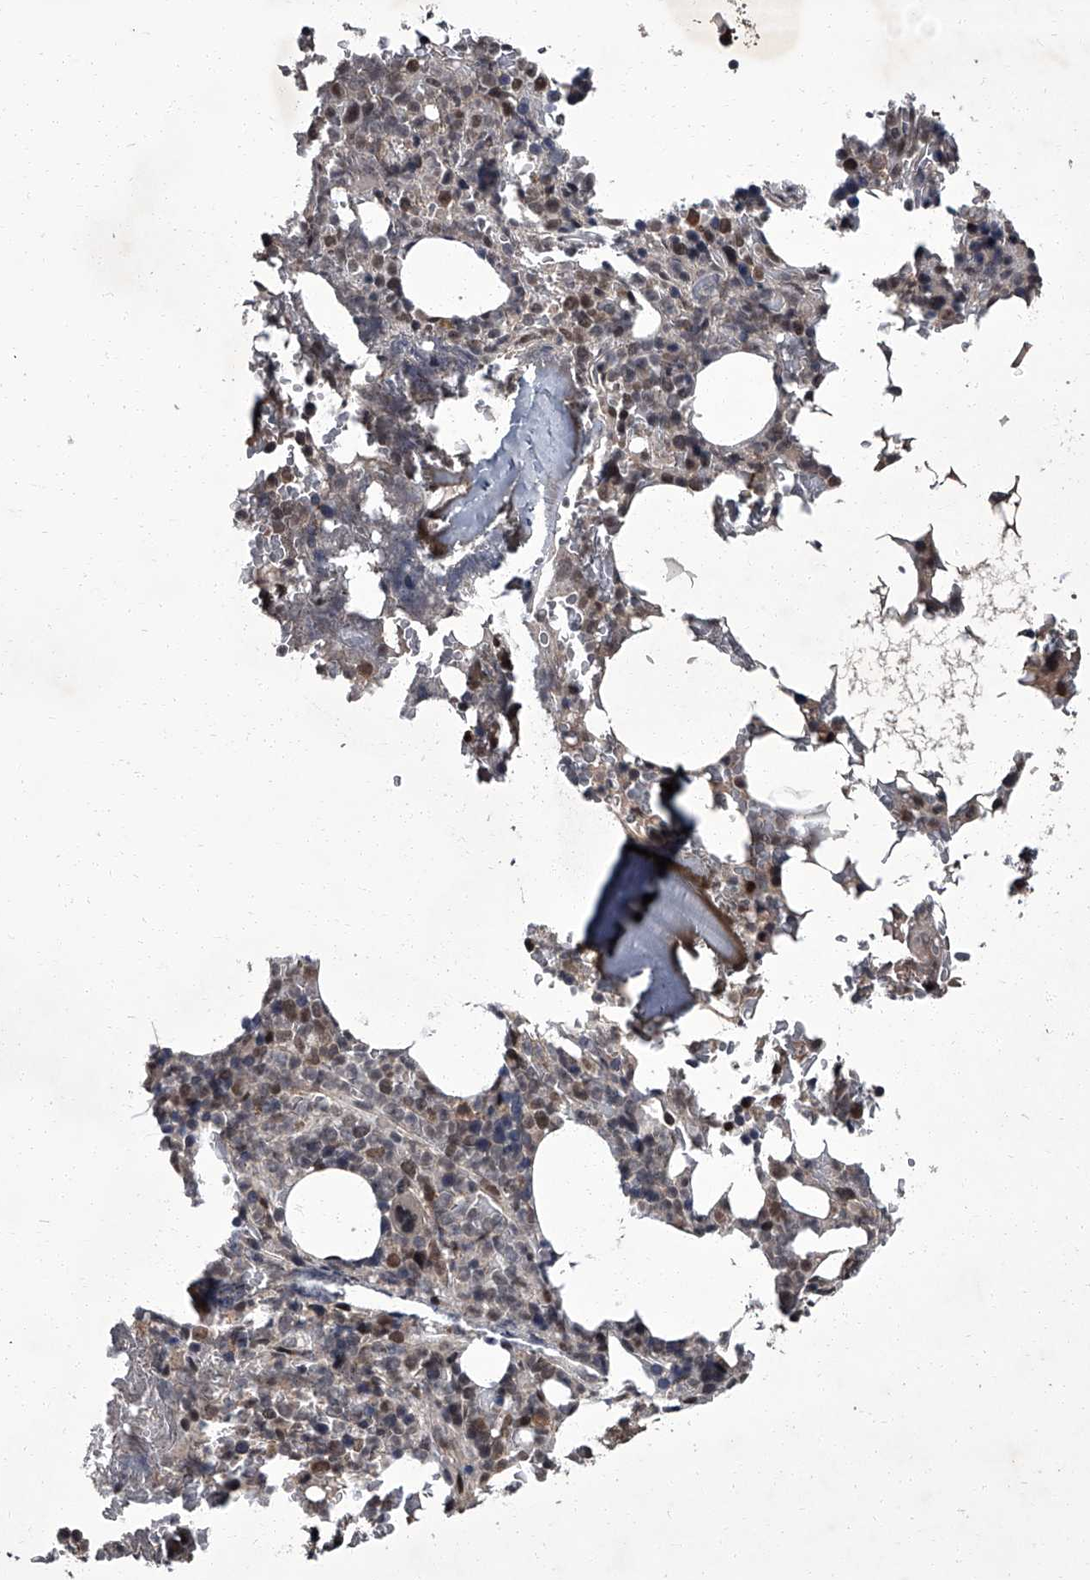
{"staining": {"intensity": "moderate", "quantity": "25%-75%", "location": "nuclear"}, "tissue": "bone marrow", "cell_type": "Hematopoietic cells", "image_type": "normal", "snomed": [{"axis": "morphology", "description": "Normal tissue, NOS"}, {"axis": "topography", "description": "Bone marrow"}], "caption": "A histopathology image of bone marrow stained for a protein demonstrates moderate nuclear brown staining in hematopoietic cells. (DAB = brown stain, brightfield microscopy at high magnification).", "gene": "ZNF518B", "patient": {"sex": "male", "age": 58}}